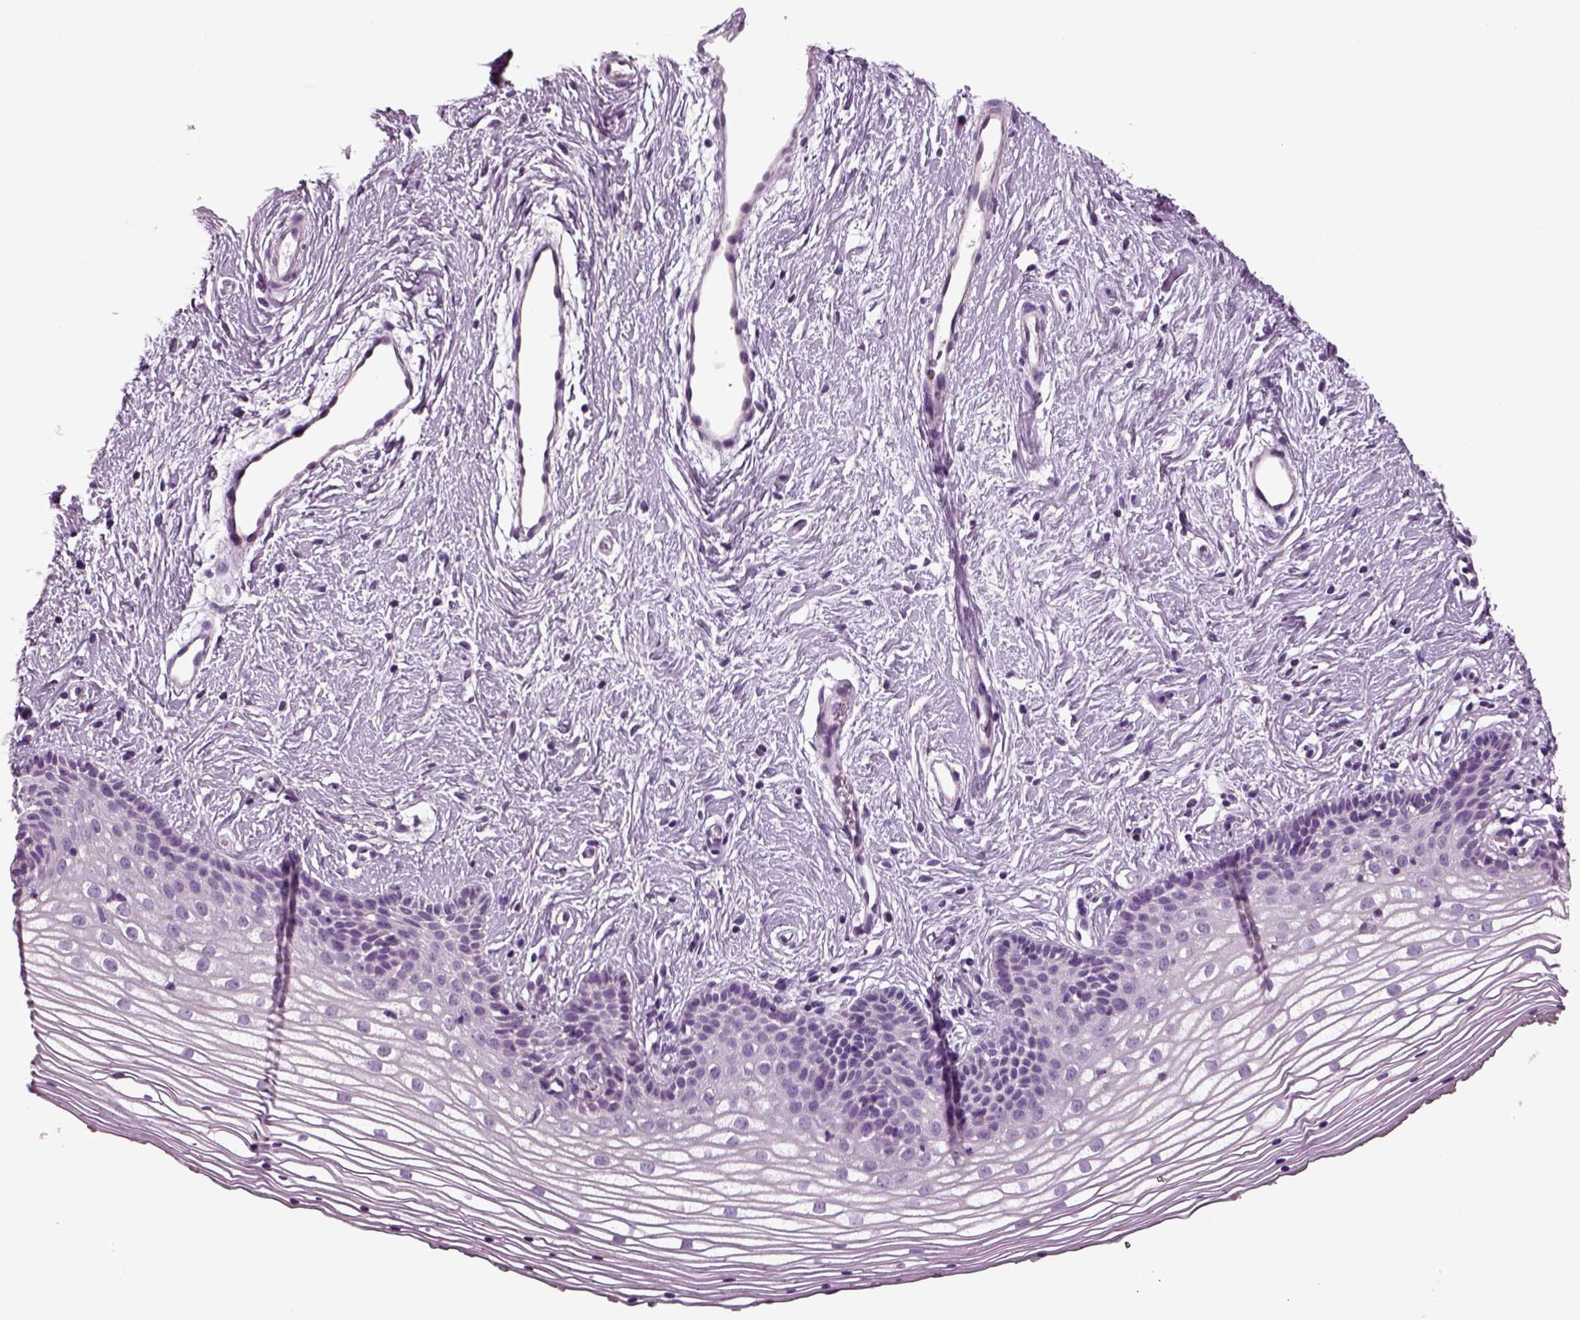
{"staining": {"intensity": "negative", "quantity": "none", "location": "none"}, "tissue": "vagina", "cell_type": "Squamous epithelial cells", "image_type": "normal", "snomed": [{"axis": "morphology", "description": "Normal tissue, NOS"}, {"axis": "topography", "description": "Vagina"}], "caption": "Unremarkable vagina was stained to show a protein in brown. There is no significant staining in squamous epithelial cells. (DAB immunohistochemistry (IHC) visualized using brightfield microscopy, high magnification).", "gene": "DEFB118", "patient": {"sex": "female", "age": 36}}